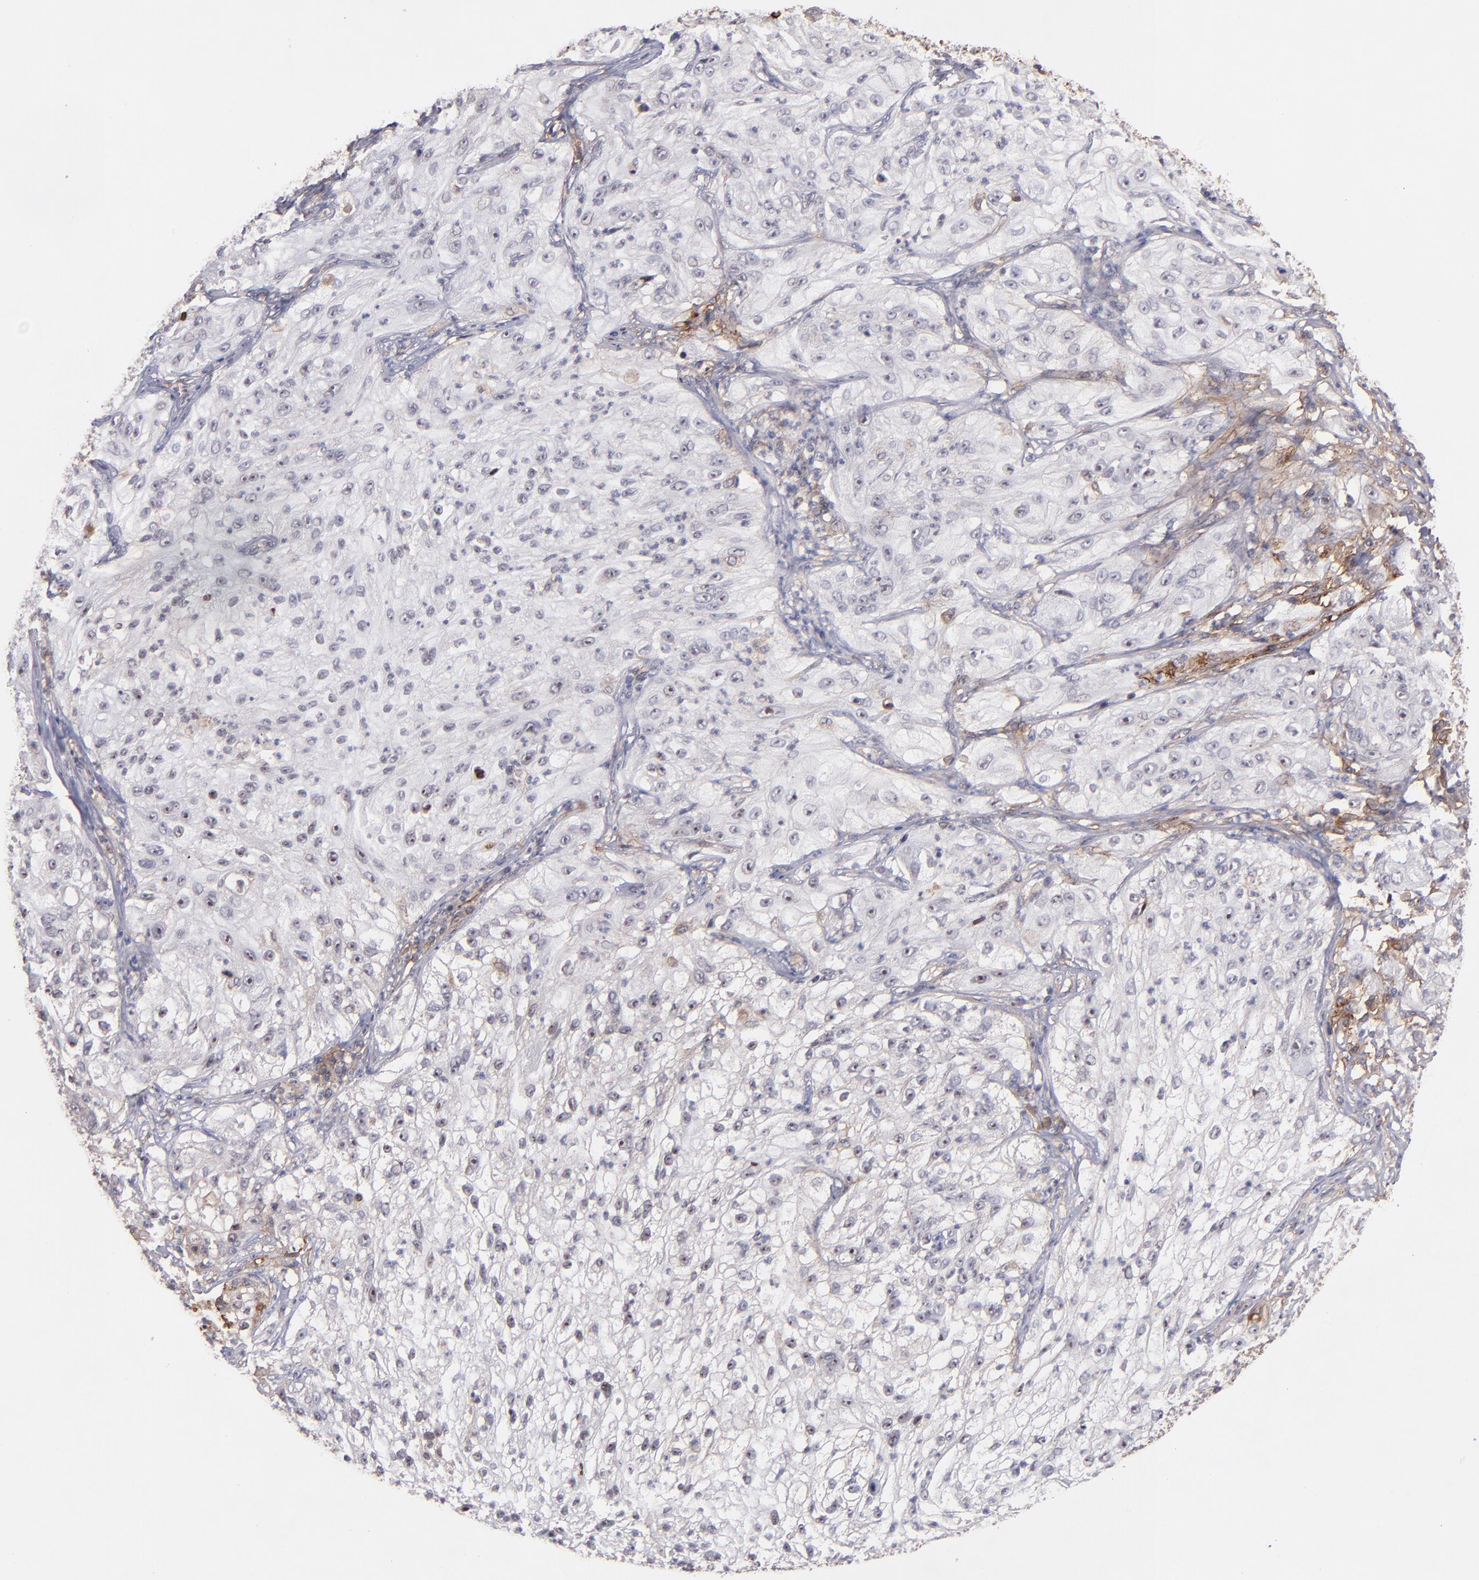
{"staining": {"intensity": "negative", "quantity": "none", "location": "none"}, "tissue": "lung cancer", "cell_type": "Tumor cells", "image_type": "cancer", "snomed": [{"axis": "morphology", "description": "Inflammation, NOS"}, {"axis": "morphology", "description": "Squamous cell carcinoma, NOS"}, {"axis": "topography", "description": "Lymph node"}, {"axis": "topography", "description": "Soft tissue"}, {"axis": "topography", "description": "Lung"}], "caption": "IHC histopathology image of neoplastic tissue: lung cancer (squamous cell carcinoma) stained with DAB (3,3'-diaminobenzidine) displays no significant protein staining in tumor cells.", "gene": "ICAM1", "patient": {"sex": "male", "age": 66}}